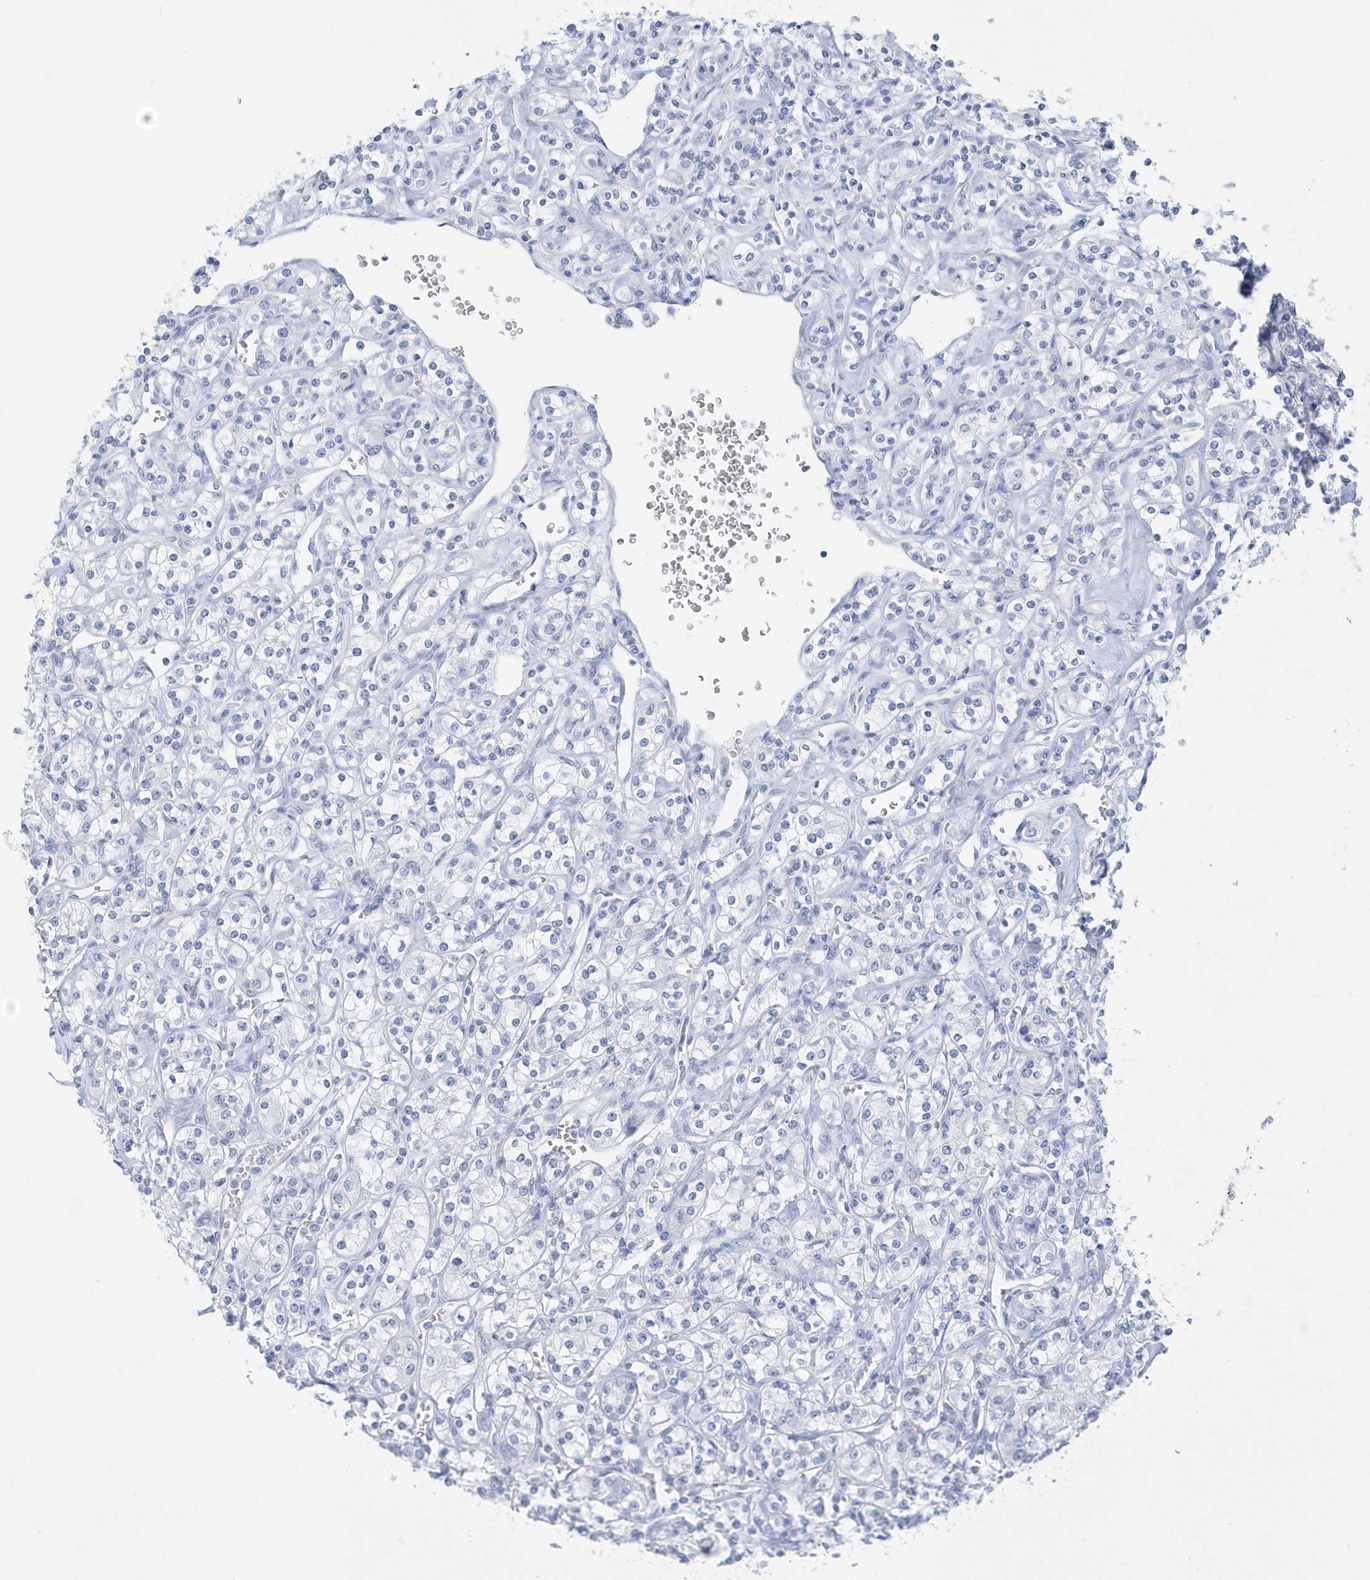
{"staining": {"intensity": "negative", "quantity": "none", "location": "none"}, "tissue": "renal cancer", "cell_type": "Tumor cells", "image_type": "cancer", "snomed": [{"axis": "morphology", "description": "Adenocarcinoma, NOS"}, {"axis": "topography", "description": "Kidney"}], "caption": "DAB (3,3'-diaminobenzidine) immunohistochemical staining of human renal cancer (adenocarcinoma) reveals no significant staining in tumor cells.", "gene": "PTPRO", "patient": {"sex": "male", "age": 77}}